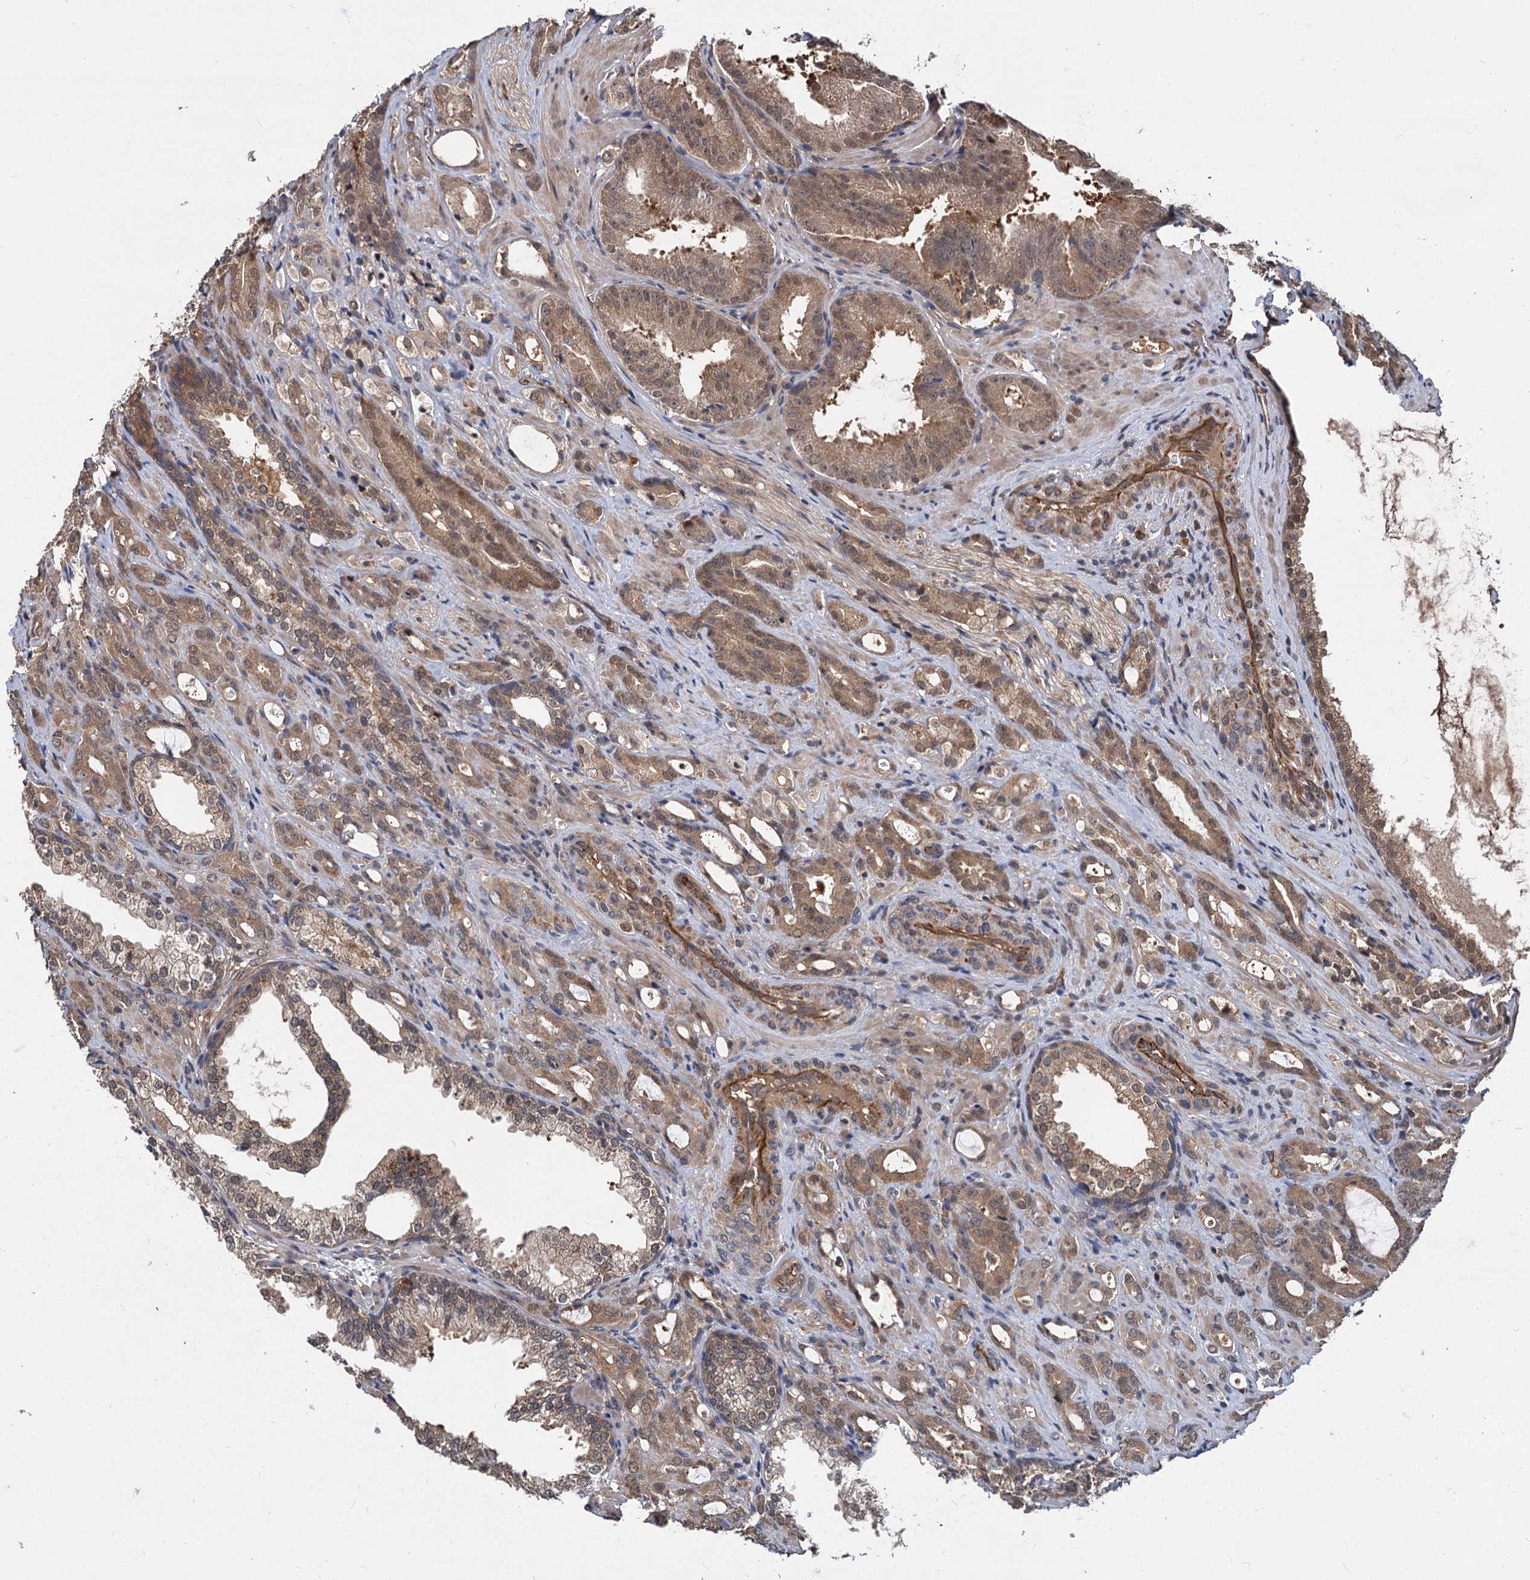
{"staining": {"intensity": "moderate", "quantity": ">75%", "location": "cytoplasmic/membranous"}, "tissue": "prostate cancer", "cell_type": "Tumor cells", "image_type": "cancer", "snomed": [{"axis": "morphology", "description": "Adenocarcinoma, High grade"}, {"axis": "topography", "description": "Prostate"}], "caption": "Tumor cells show moderate cytoplasmic/membranous expression in about >75% of cells in prostate adenocarcinoma (high-grade).", "gene": "PSMD4", "patient": {"sex": "male", "age": 72}}